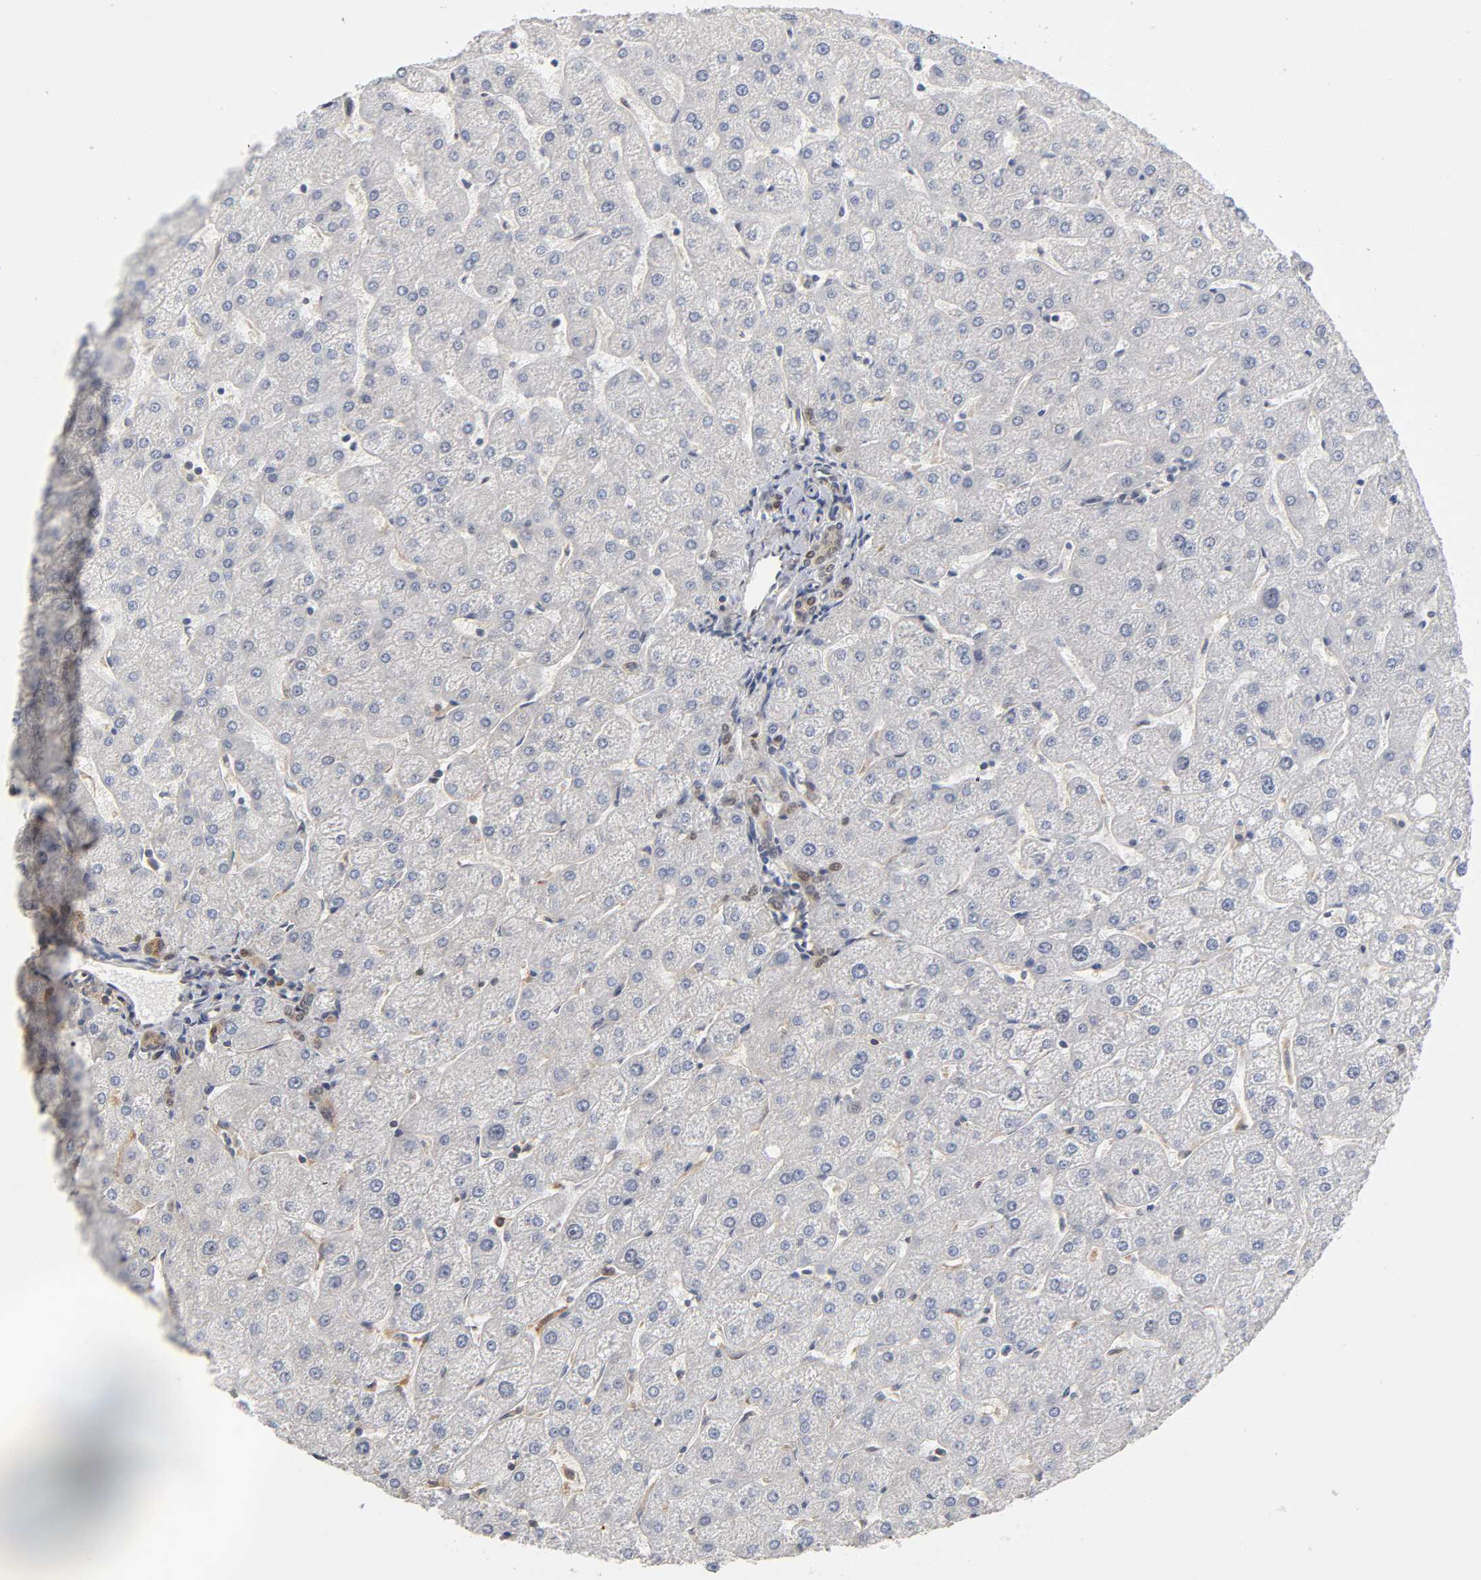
{"staining": {"intensity": "weak", "quantity": ">75%", "location": "cytoplasmic/membranous,nuclear"}, "tissue": "liver", "cell_type": "Cholangiocytes", "image_type": "normal", "snomed": [{"axis": "morphology", "description": "Normal tissue, NOS"}, {"axis": "topography", "description": "Liver"}], "caption": "A low amount of weak cytoplasmic/membranous,nuclear expression is present in about >75% of cholangiocytes in normal liver. (DAB IHC, brown staining for protein, blue staining for nuclei).", "gene": "PAFAH1B1", "patient": {"sex": "male", "age": 67}}